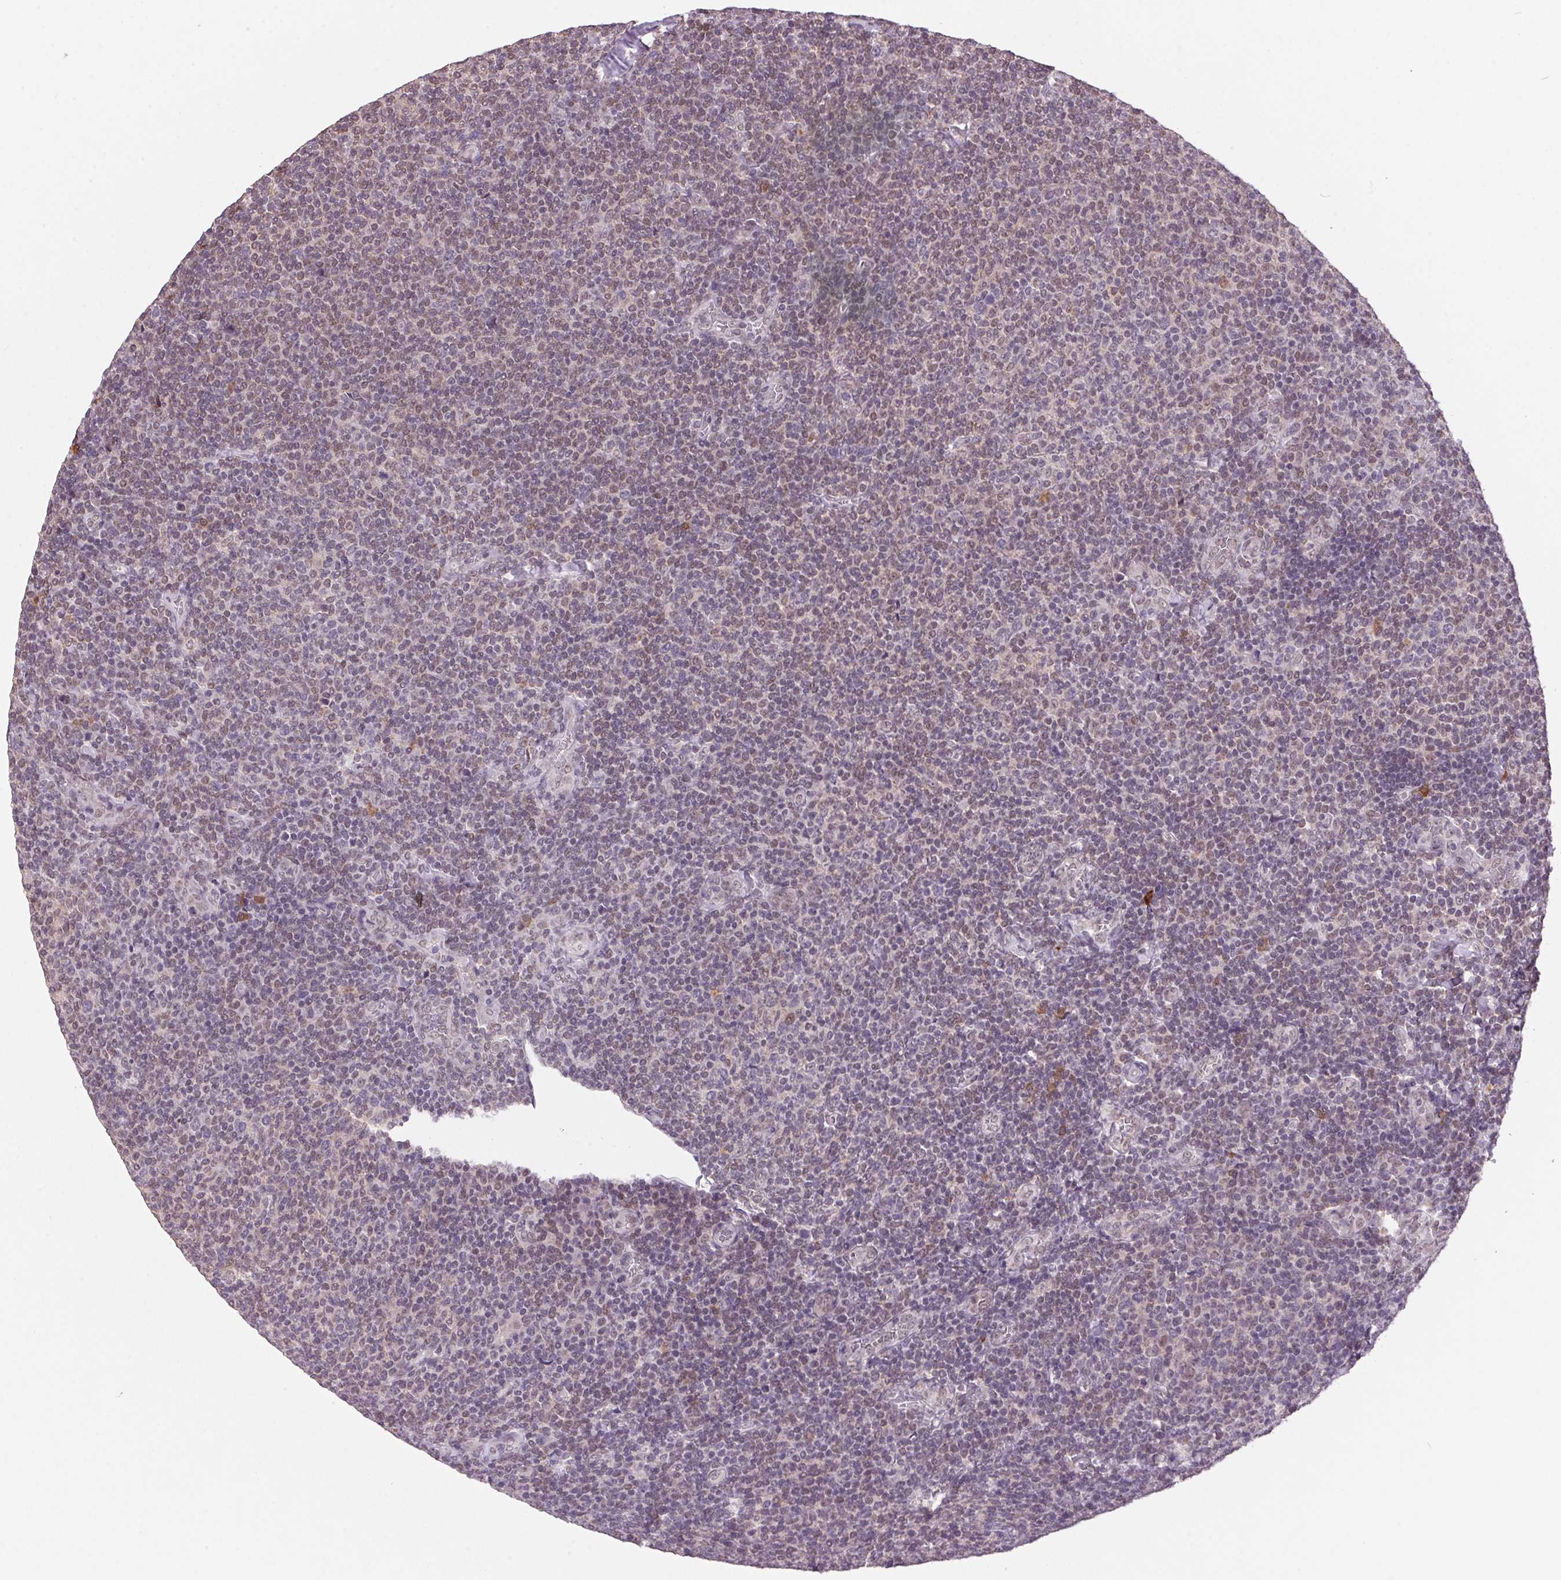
{"staining": {"intensity": "weak", "quantity": "<25%", "location": "nuclear"}, "tissue": "lymphoma", "cell_type": "Tumor cells", "image_type": "cancer", "snomed": [{"axis": "morphology", "description": "Malignant lymphoma, non-Hodgkin's type, Low grade"}, {"axis": "topography", "description": "Lymph node"}], "caption": "IHC histopathology image of neoplastic tissue: lymphoma stained with DAB shows no significant protein staining in tumor cells.", "gene": "ZBTB4", "patient": {"sex": "male", "age": 52}}